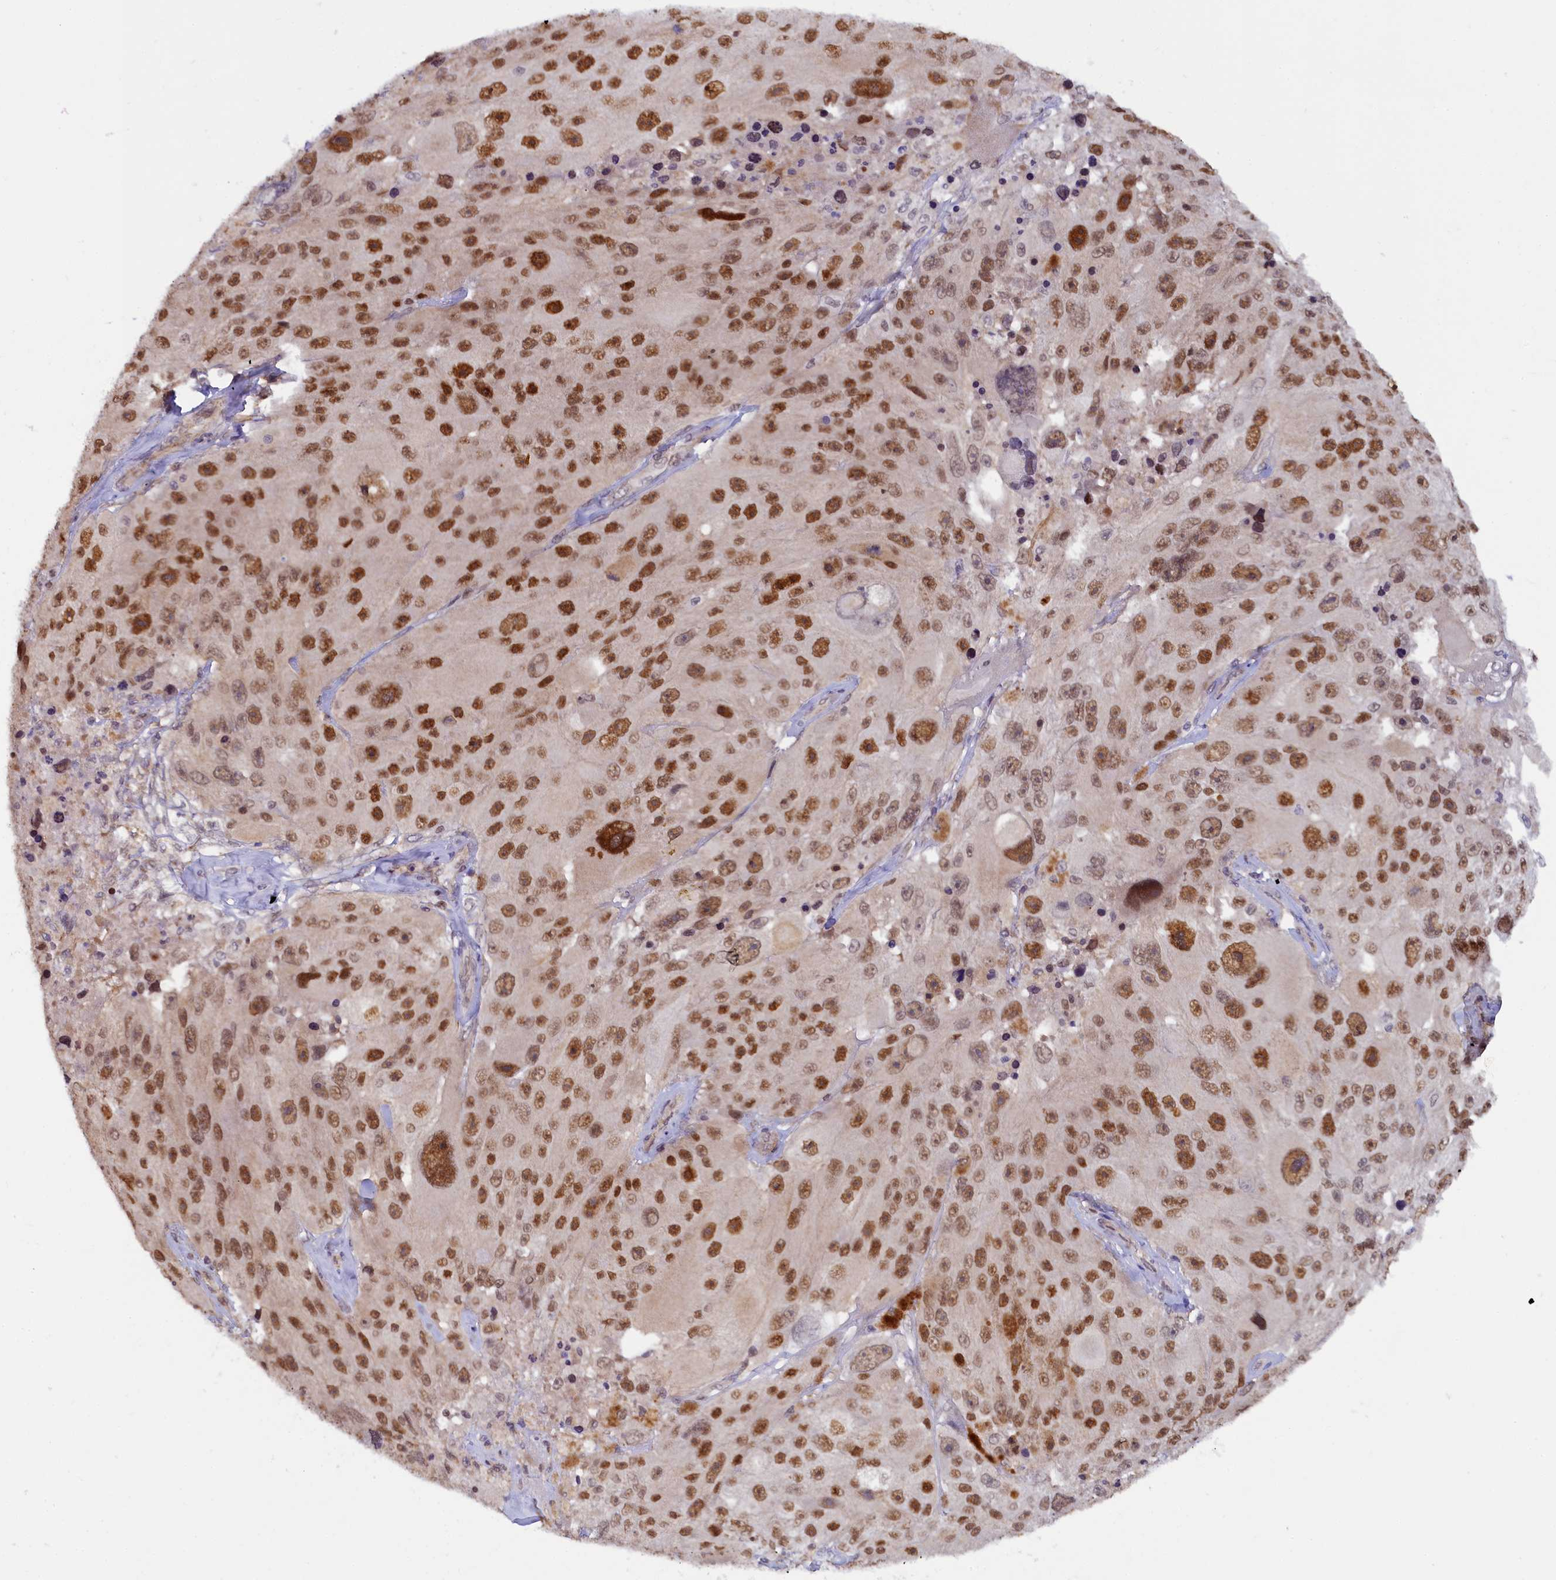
{"staining": {"intensity": "moderate", "quantity": ">75%", "location": "nuclear"}, "tissue": "melanoma", "cell_type": "Tumor cells", "image_type": "cancer", "snomed": [{"axis": "morphology", "description": "Malignant melanoma, Metastatic site"}, {"axis": "topography", "description": "Lymph node"}], "caption": "High-power microscopy captured an immunohistochemistry photomicrograph of malignant melanoma (metastatic site), revealing moderate nuclear positivity in approximately >75% of tumor cells.", "gene": "INTS14", "patient": {"sex": "male", "age": 62}}